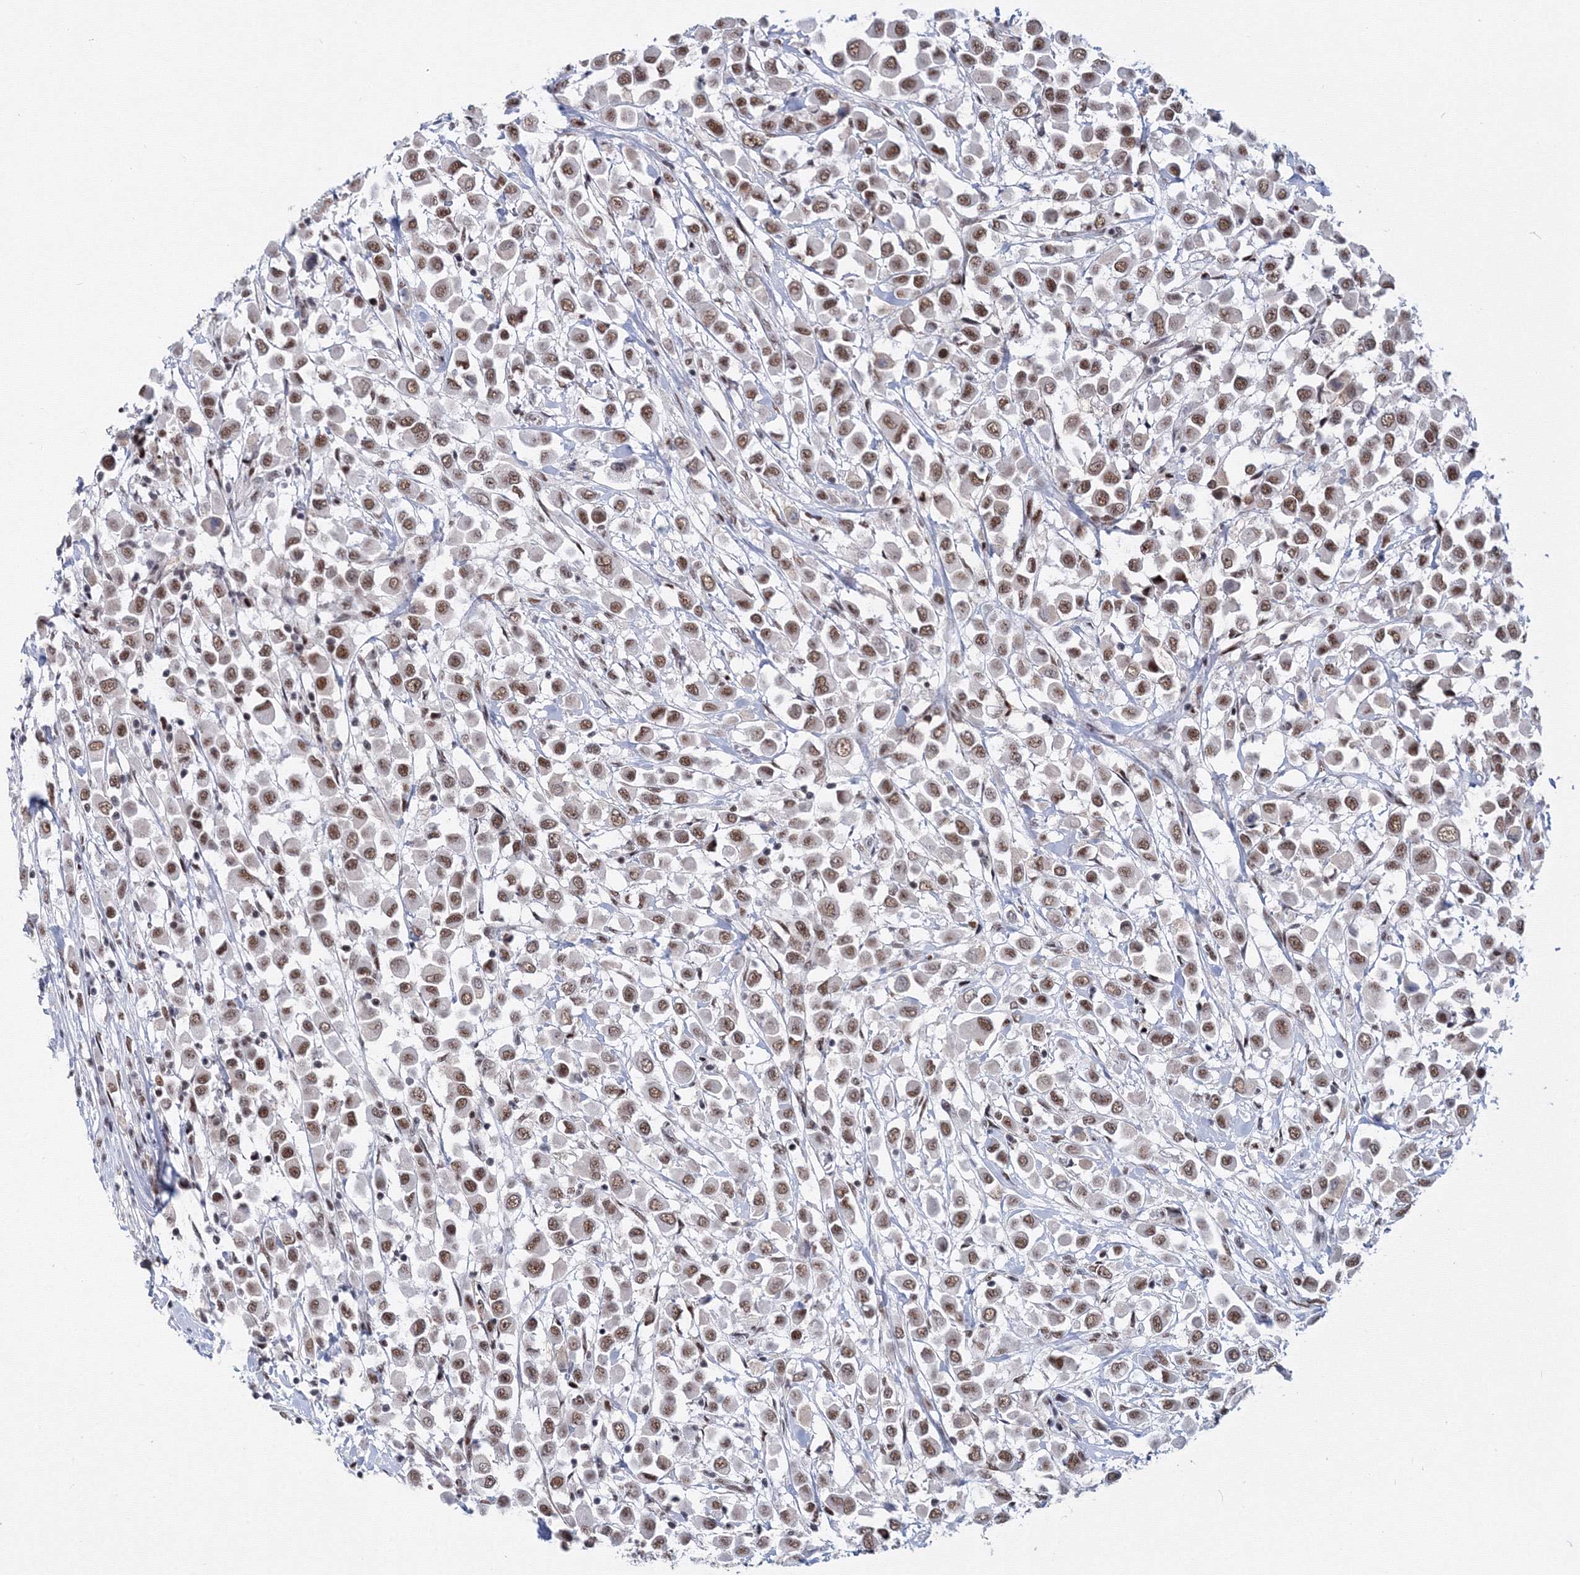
{"staining": {"intensity": "moderate", "quantity": ">75%", "location": "nuclear"}, "tissue": "breast cancer", "cell_type": "Tumor cells", "image_type": "cancer", "snomed": [{"axis": "morphology", "description": "Duct carcinoma"}, {"axis": "topography", "description": "Breast"}], "caption": "Infiltrating ductal carcinoma (breast) tissue displays moderate nuclear expression in about >75% of tumor cells, visualized by immunohistochemistry.", "gene": "SF3B6", "patient": {"sex": "female", "age": 61}}